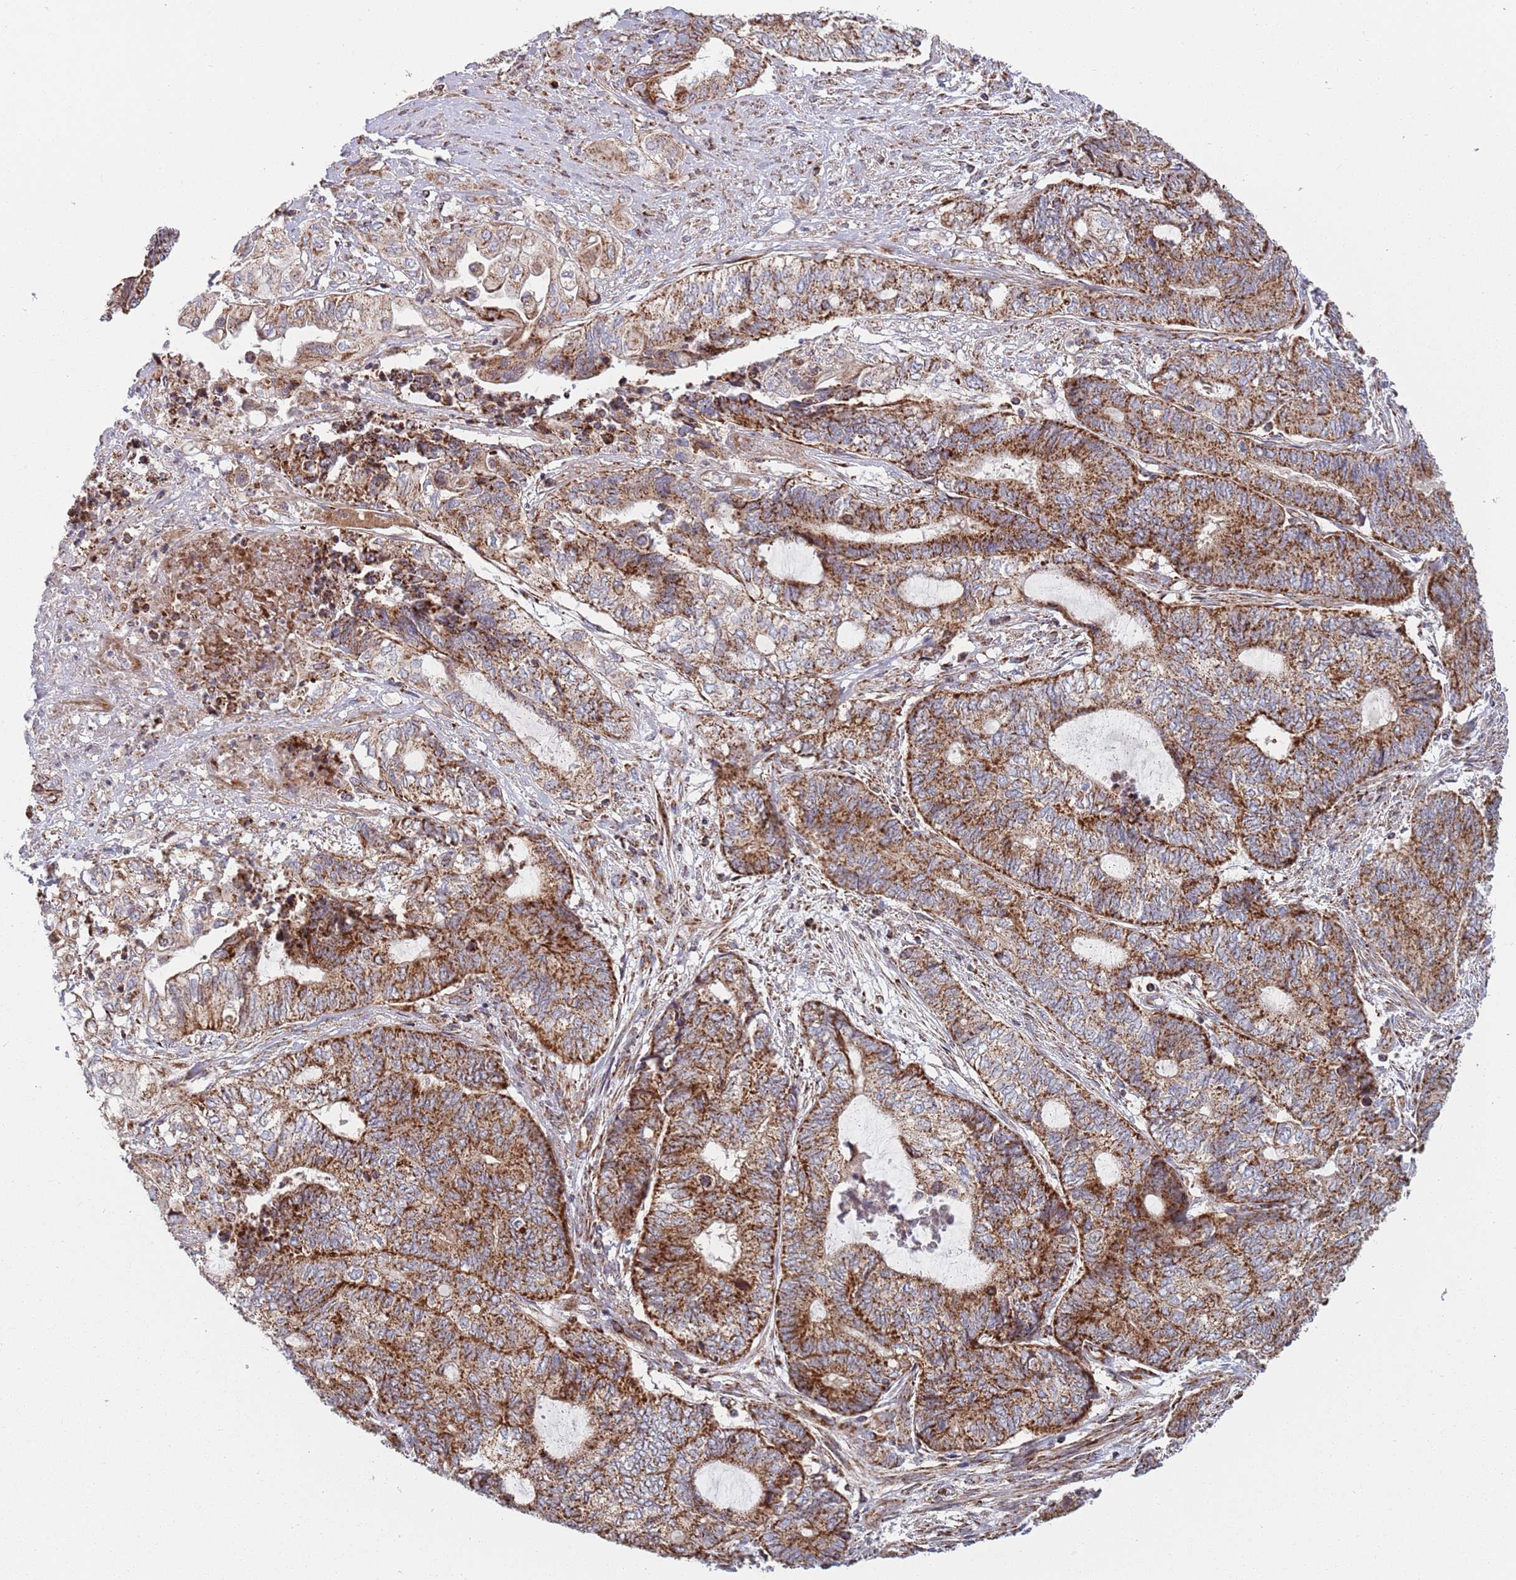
{"staining": {"intensity": "strong", "quantity": ">75%", "location": "cytoplasmic/membranous"}, "tissue": "endometrial cancer", "cell_type": "Tumor cells", "image_type": "cancer", "snomed": [{"axis": "morphology", "description": "Adenocarcinoma, NOS"}, {"axis": "topography", "description": "Uterus"}, {"axis": "topography", "description": "Endometrium"}], "caption": "Immunohistochemistry micrograph of neoplastic tissue: human endometrial adenocarcinoma stained using immunohistochemistry shows high levels of strong protein expression localized specifically in the cytoplasmic/membranous of tumor cells, appearing as a cytoplasmic/membranous brown color.", "gene": "ATP5PD", "patient": {"sex": "female", "age": 70}}